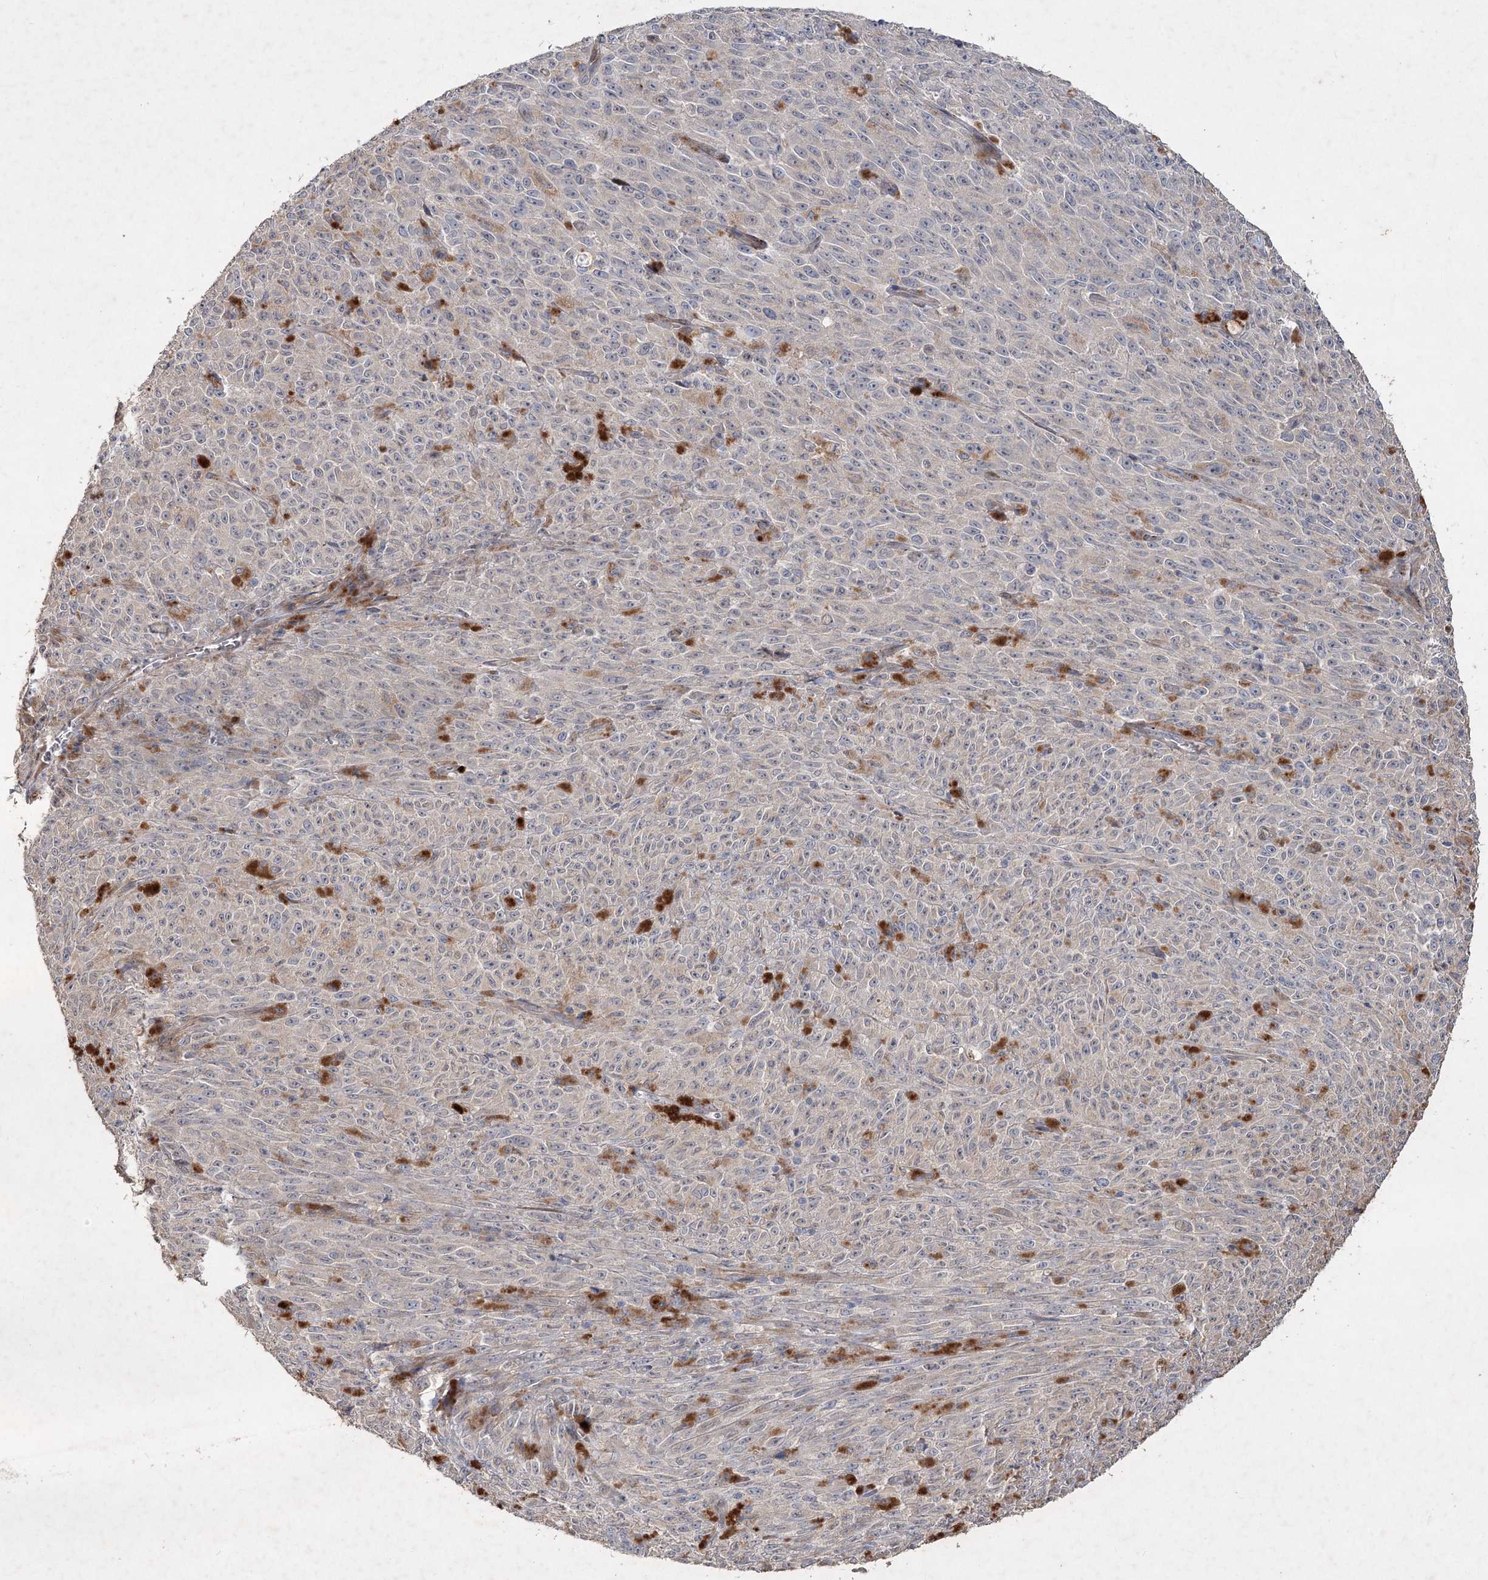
{"staining": {"intensity": "negative", "quantity": "none", "location": "none"}, "tissue": "melanoma", "cell_type": "Tumor cells", "image_type": "cancer", "snomed": [{"axis": "morphology", "description": "Malignant melanoma, NOS"}, {"axis": "topography", "description": "Skin"}], "caption": "Tumor cells are negative for protein expression in human melanoma.", "gene": "IRAK1BP1", "patient": {"sex": "female", "age": 82}}